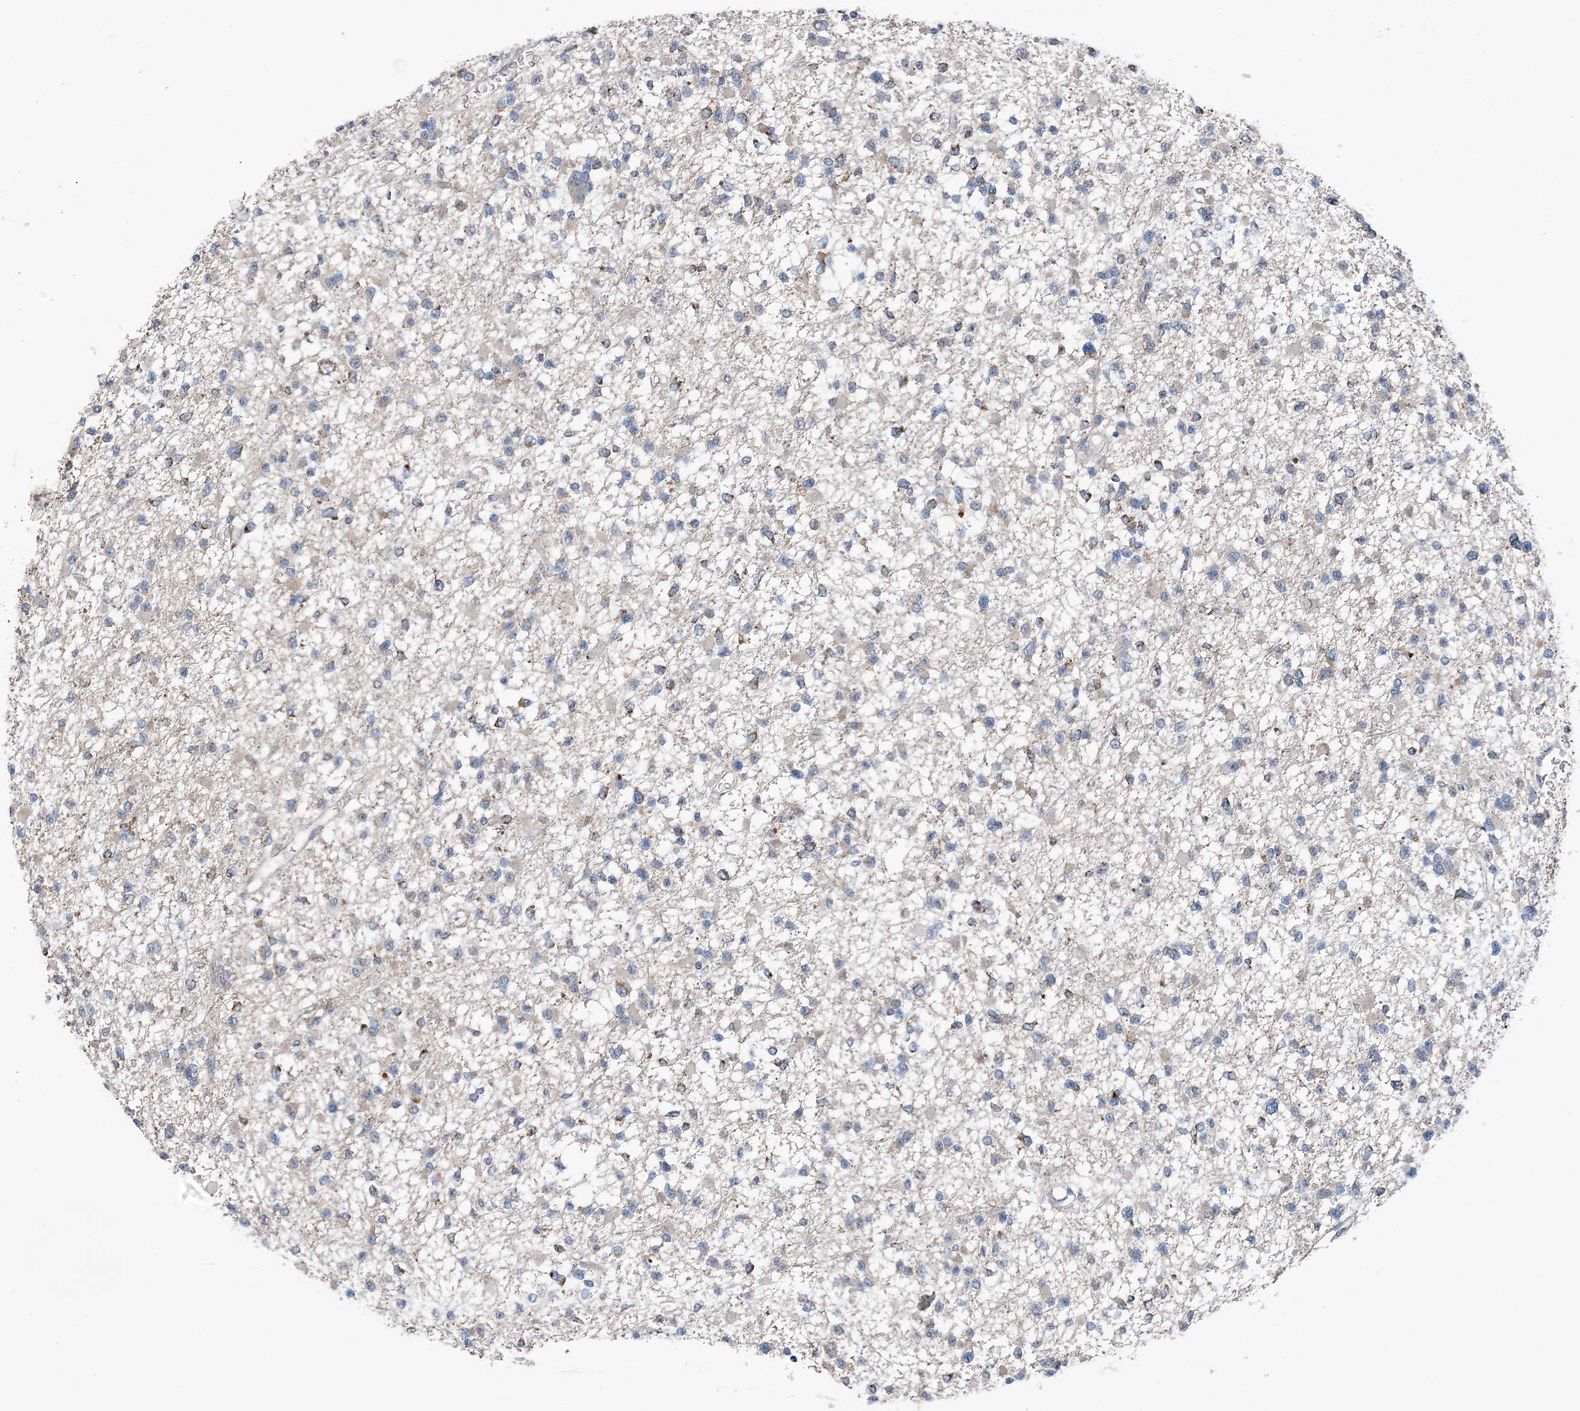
{"staining": {"intensity": "negative", "quantity": "none", "location": "none"}, "tissue": "glioma", "cell_type": "Tumor cells", "image_type": "cancer", "snomed": [{"axis": "morphology", "description": "Glioma, malignant, Low grade"}, {"axis": "topography", "description": "Brain"}], "caption": "Immunohistochemical staining of malignant low-grade glioma shows no significant staining in tumor cells.", "gene": "SPRY2", "patient": {"sex": "female", "age": 22}}